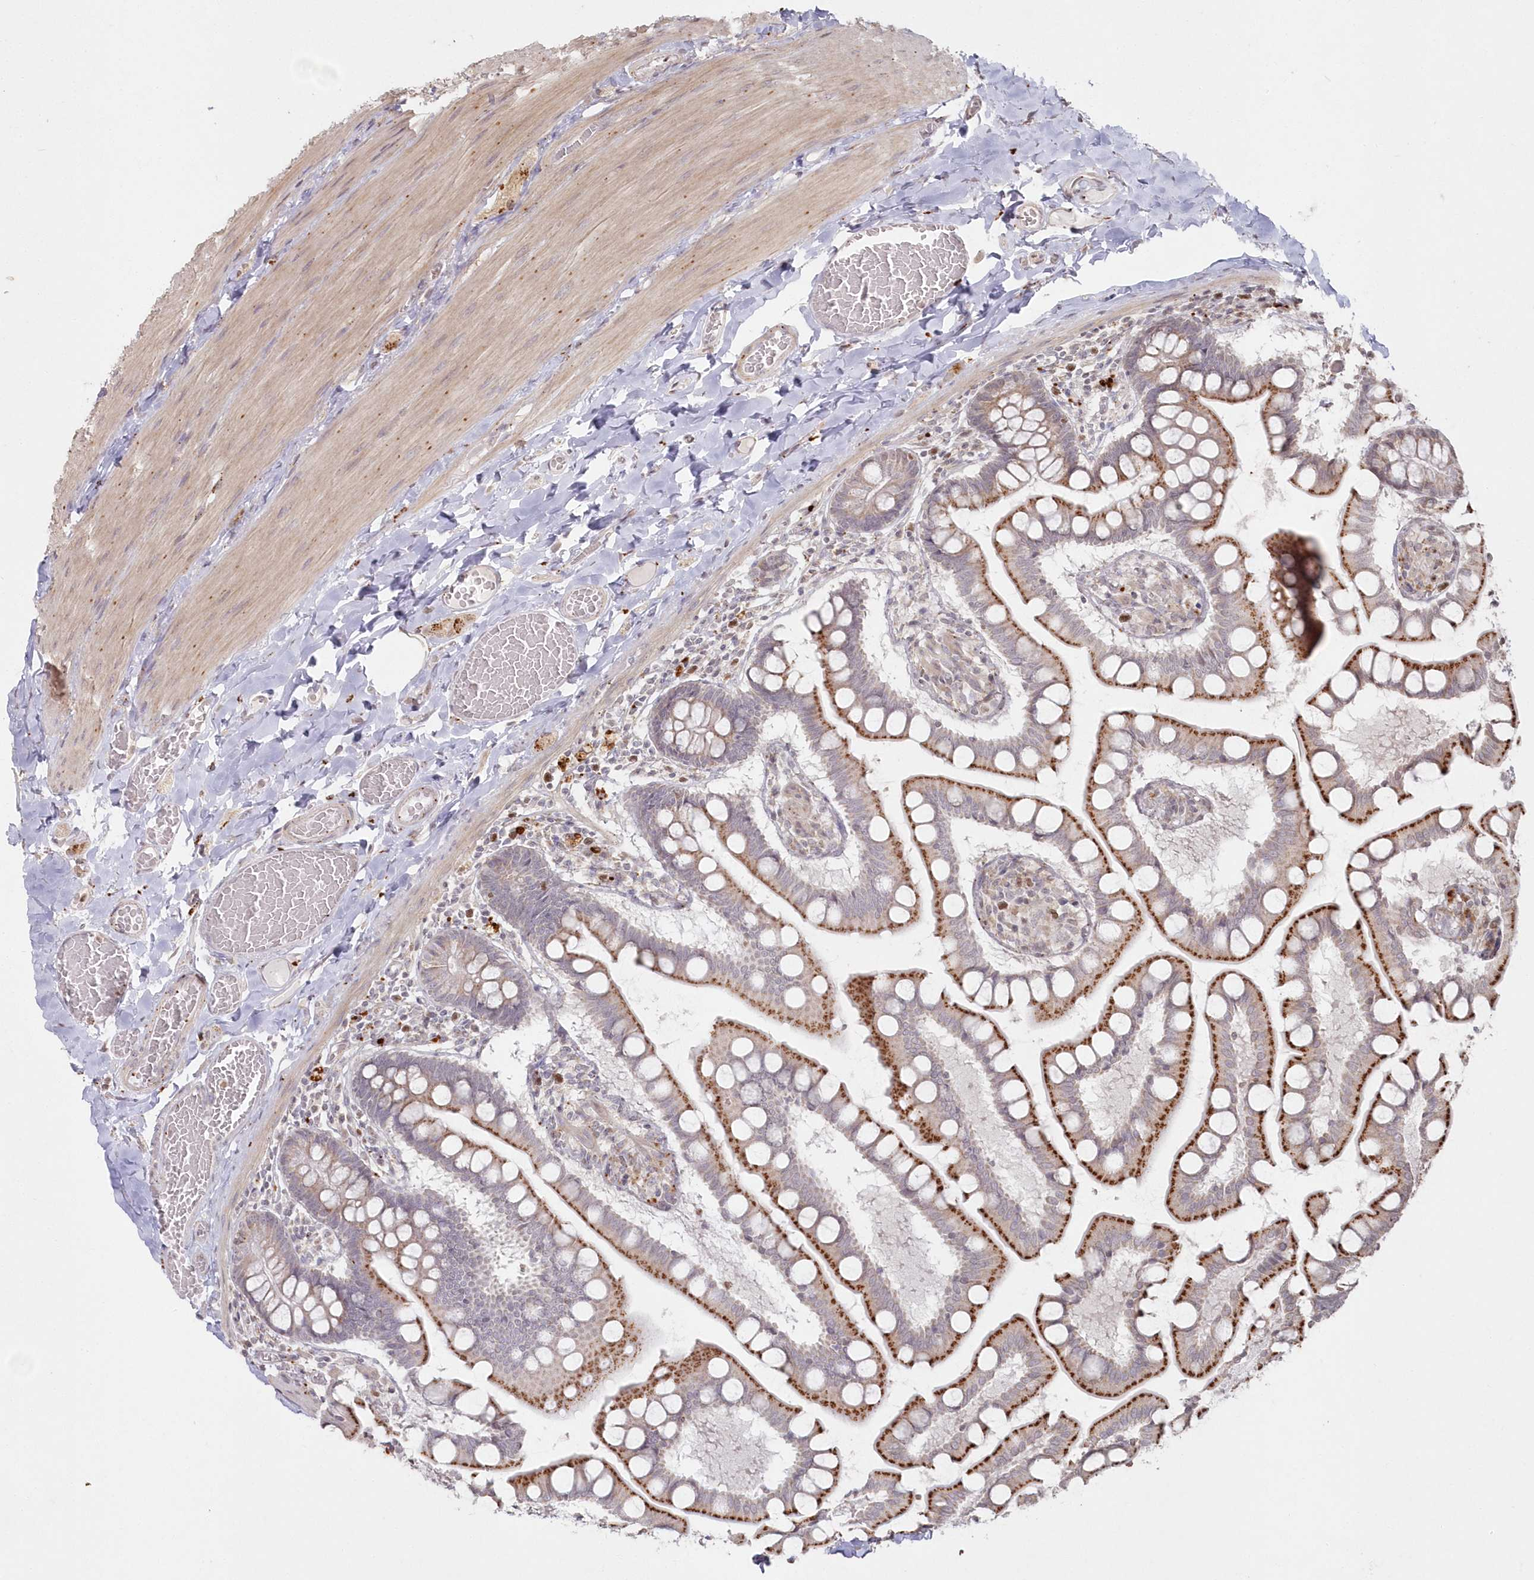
{"staining": {"intensity": "moderate", "quantity": ">75%", "location": "cytoplasmic/membranous"}, "tissue": "small intestine", "cell_type": "Glandular cells", "image_type": "normal", "snomed": [{"axis": "morphology", "description": "Normal tissue, NOS"}, {"axis": "topography", "description": "Small intestine"}], "caption": "Immunohistochemistry photomicrograph of unremarkable small intestine: human small intestine stained using immunohistochemistry (IHC) demonstrates medium levels of moderate protein expression localized specifically in the cytoplasmic/membranous of glandular cells, appearing as a cytoplasmic/membranous brown color.", "gene": "ARSB", "patient": {"sex": "male", "age": 41}}